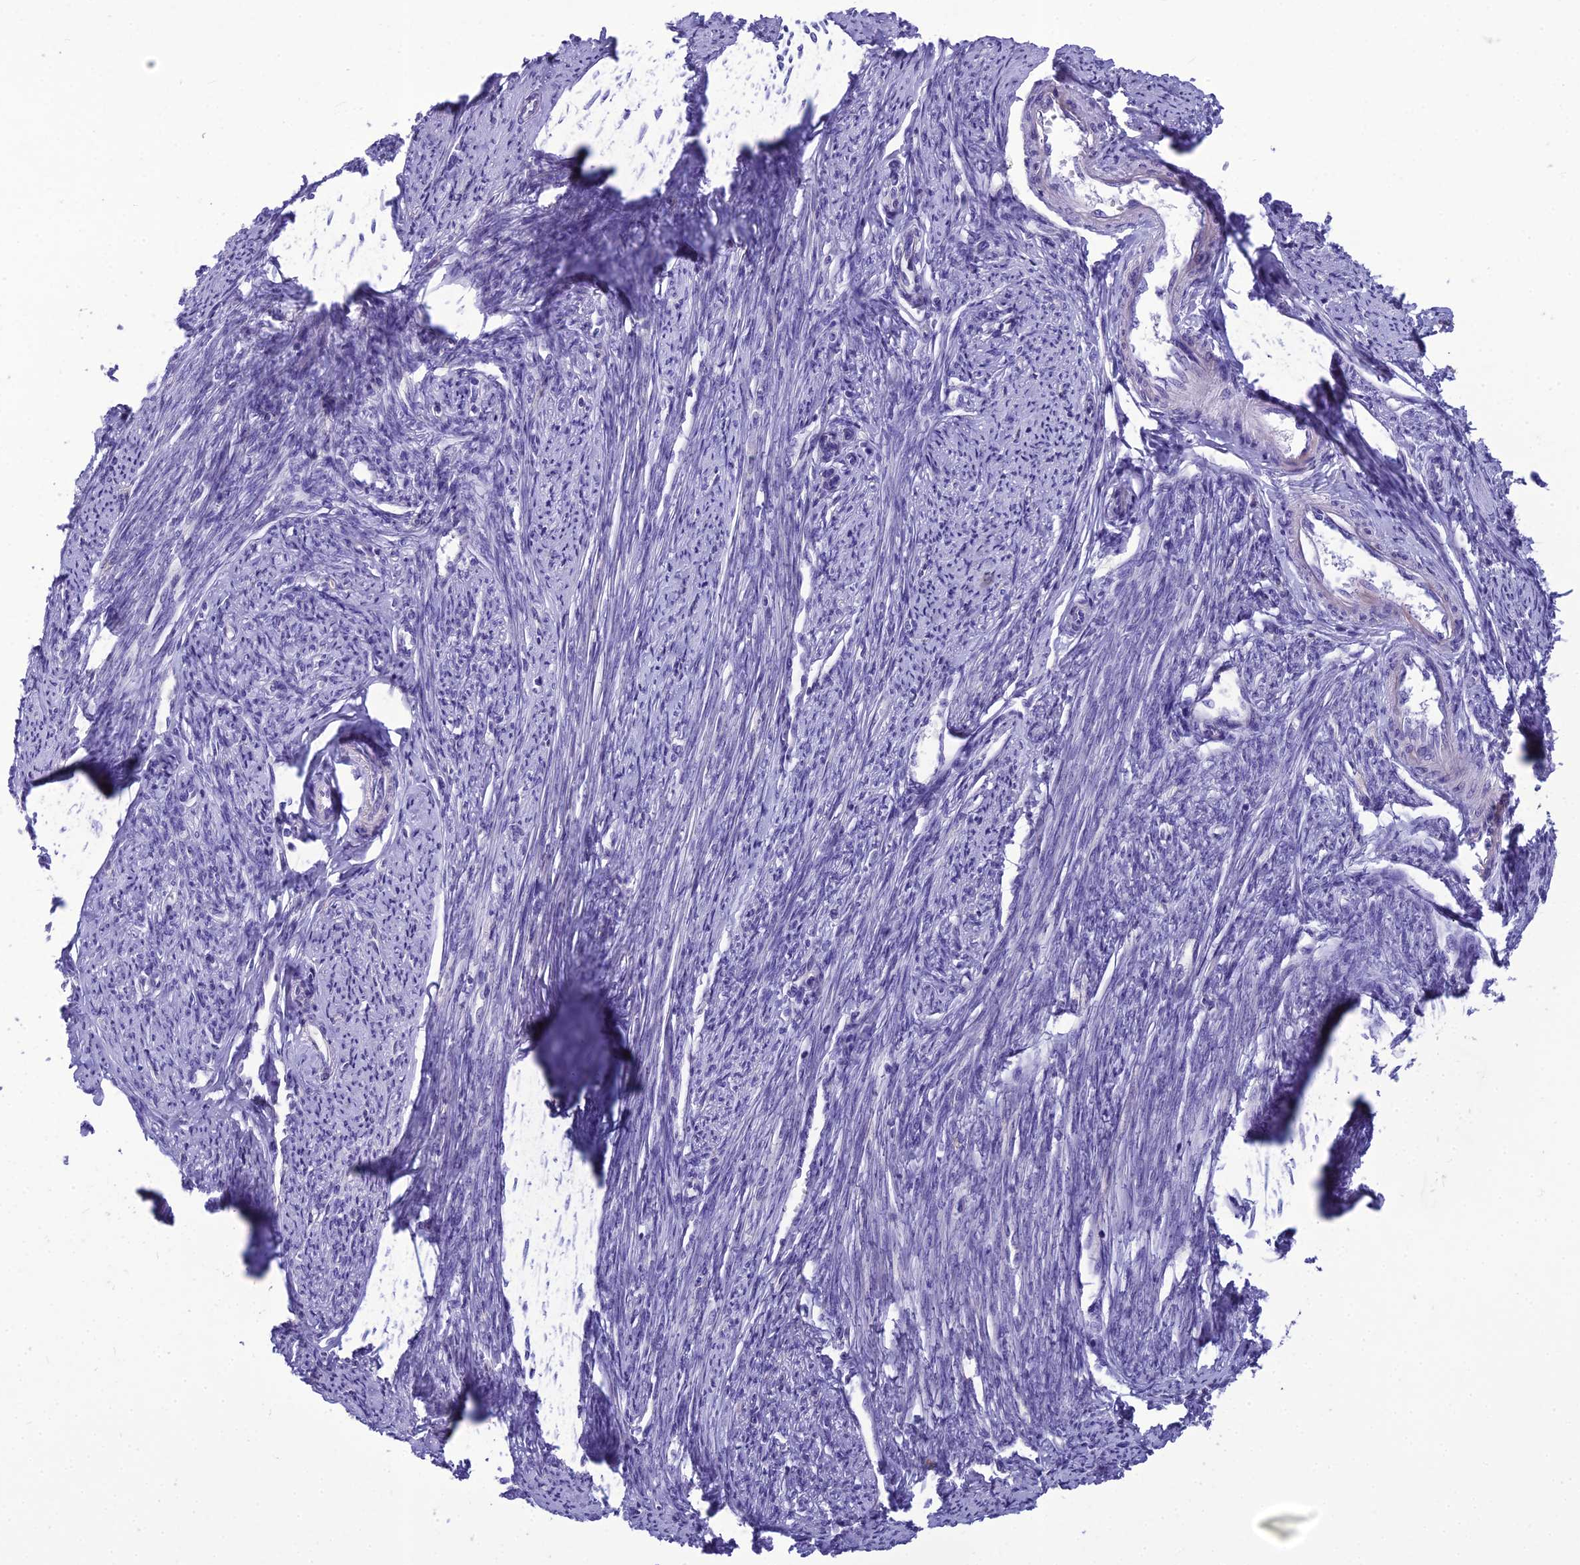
{"staining": {"intensity": "negative", "quantity": "none", "location": "none"}, "tissue": "smooth muscle", "cell_type": "Smooth muscle cells", "image_type": "normal", "snomed": [{"axis": "morphology", "description": "Normal tissue, NOS"}, {"axis": "topography", "description": "Smooth muscle"}, {"axis": "topography", "description": "Uterus"}], "caption": "Immunohistochemistry photomicrograph of benign smooth muscle stained for a protein (brown), which displays no positivity in smooth muscle cells.", "gene": "BBS7", "patient": {"sex": "female", "age": 59}}